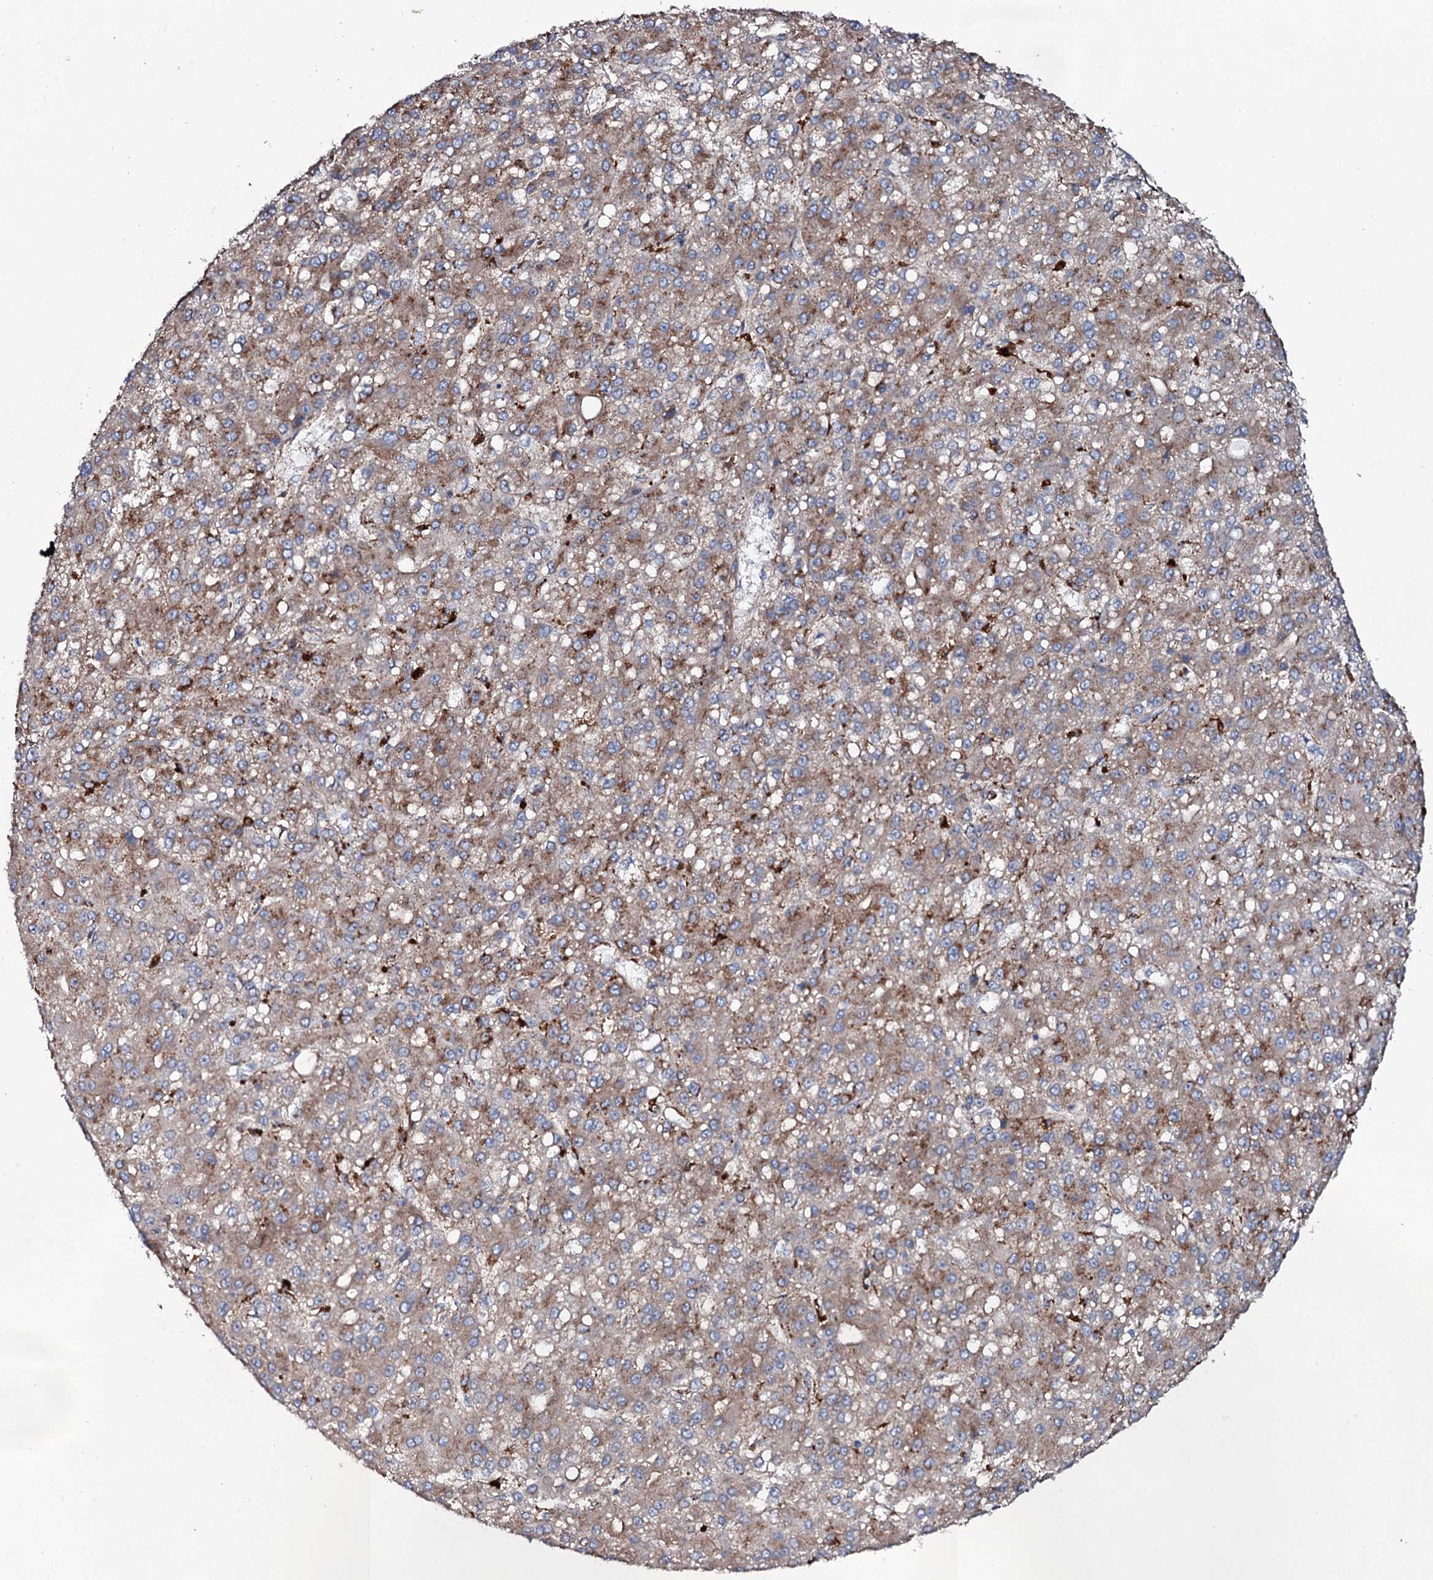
{"staining": {"intensity": "moderate", "quantity": ">75%", "location": "cytoplasmic/membranous"}, "tissue": "liver cancer", "cell_type": "Tumor cells", "image_type": "cancer", "snomed": [{"axis": "morphology", "description": "Carcinoma, Hepatocellular, NOS"}, {"axis": "topography", "description": "Liver"}], "caption": "Hepatocellular carcinoma (liver) stained for a protein demonstrates moderate cytoplasmic/membranous positivity in tumor cells.", "gene": "P2RX4", "patient": {"sex": "male", "age": 67}}